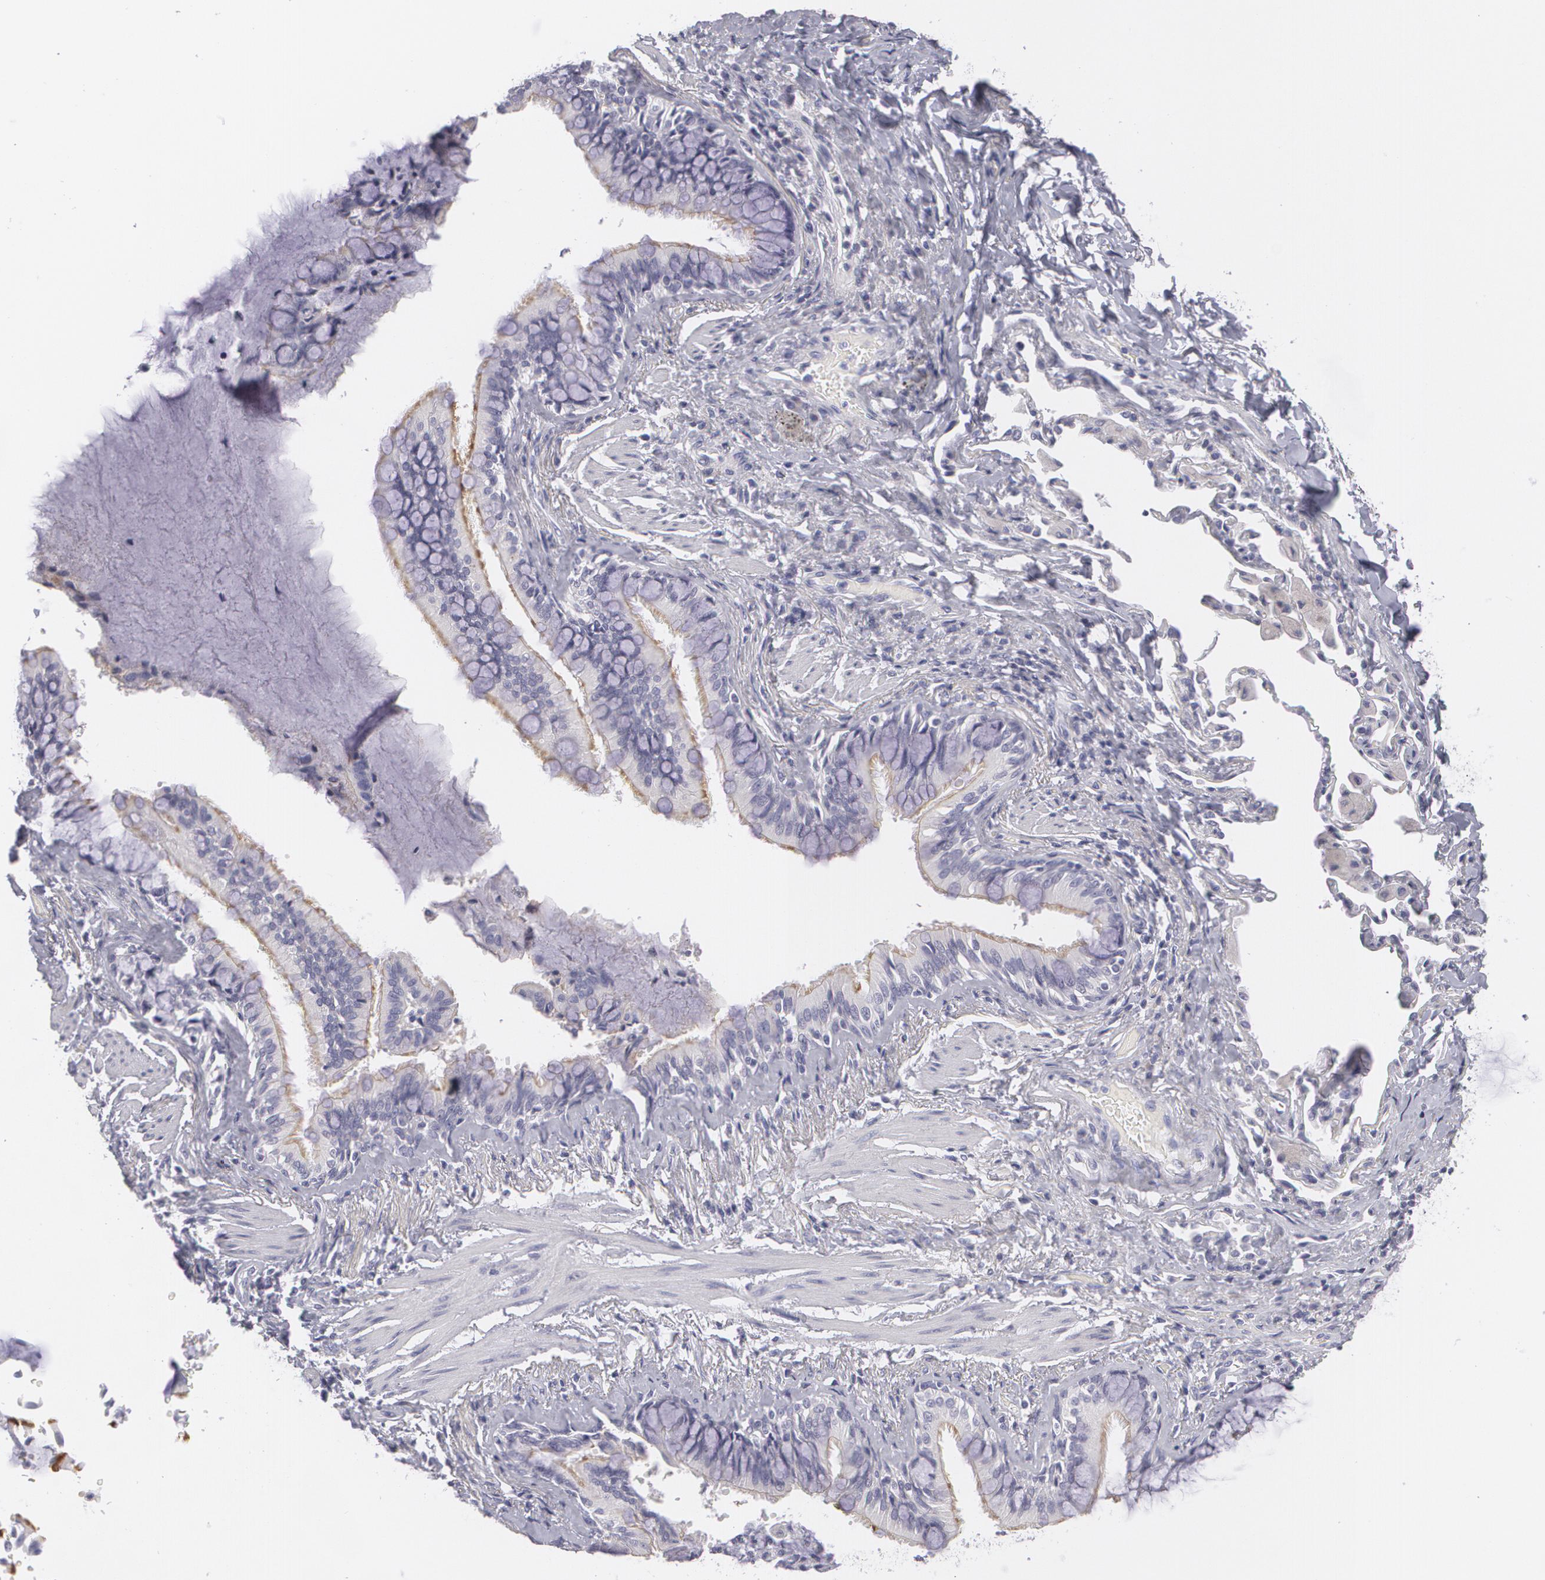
{"staining": {"intensity": "weak", "quantity": ">75%", "location": "cytoplasmic/membranous"}, "tissue": "bronchus", "cell_type": "Respiratory epithelial cells", "image_type": "normal", "snomed": [{"axis": "morphology", "description": "Normal tissue, NOS"}, {"axis": "topography", "description": "Lung"}], "caption": "Bronchus stained with a brown dye displays weak cytoplasmic/membranous positive positivity in about >75% of respiratory epithelial cells.", "gene": "MBNL3", "patient": {"sex": "male", "age": 54}}